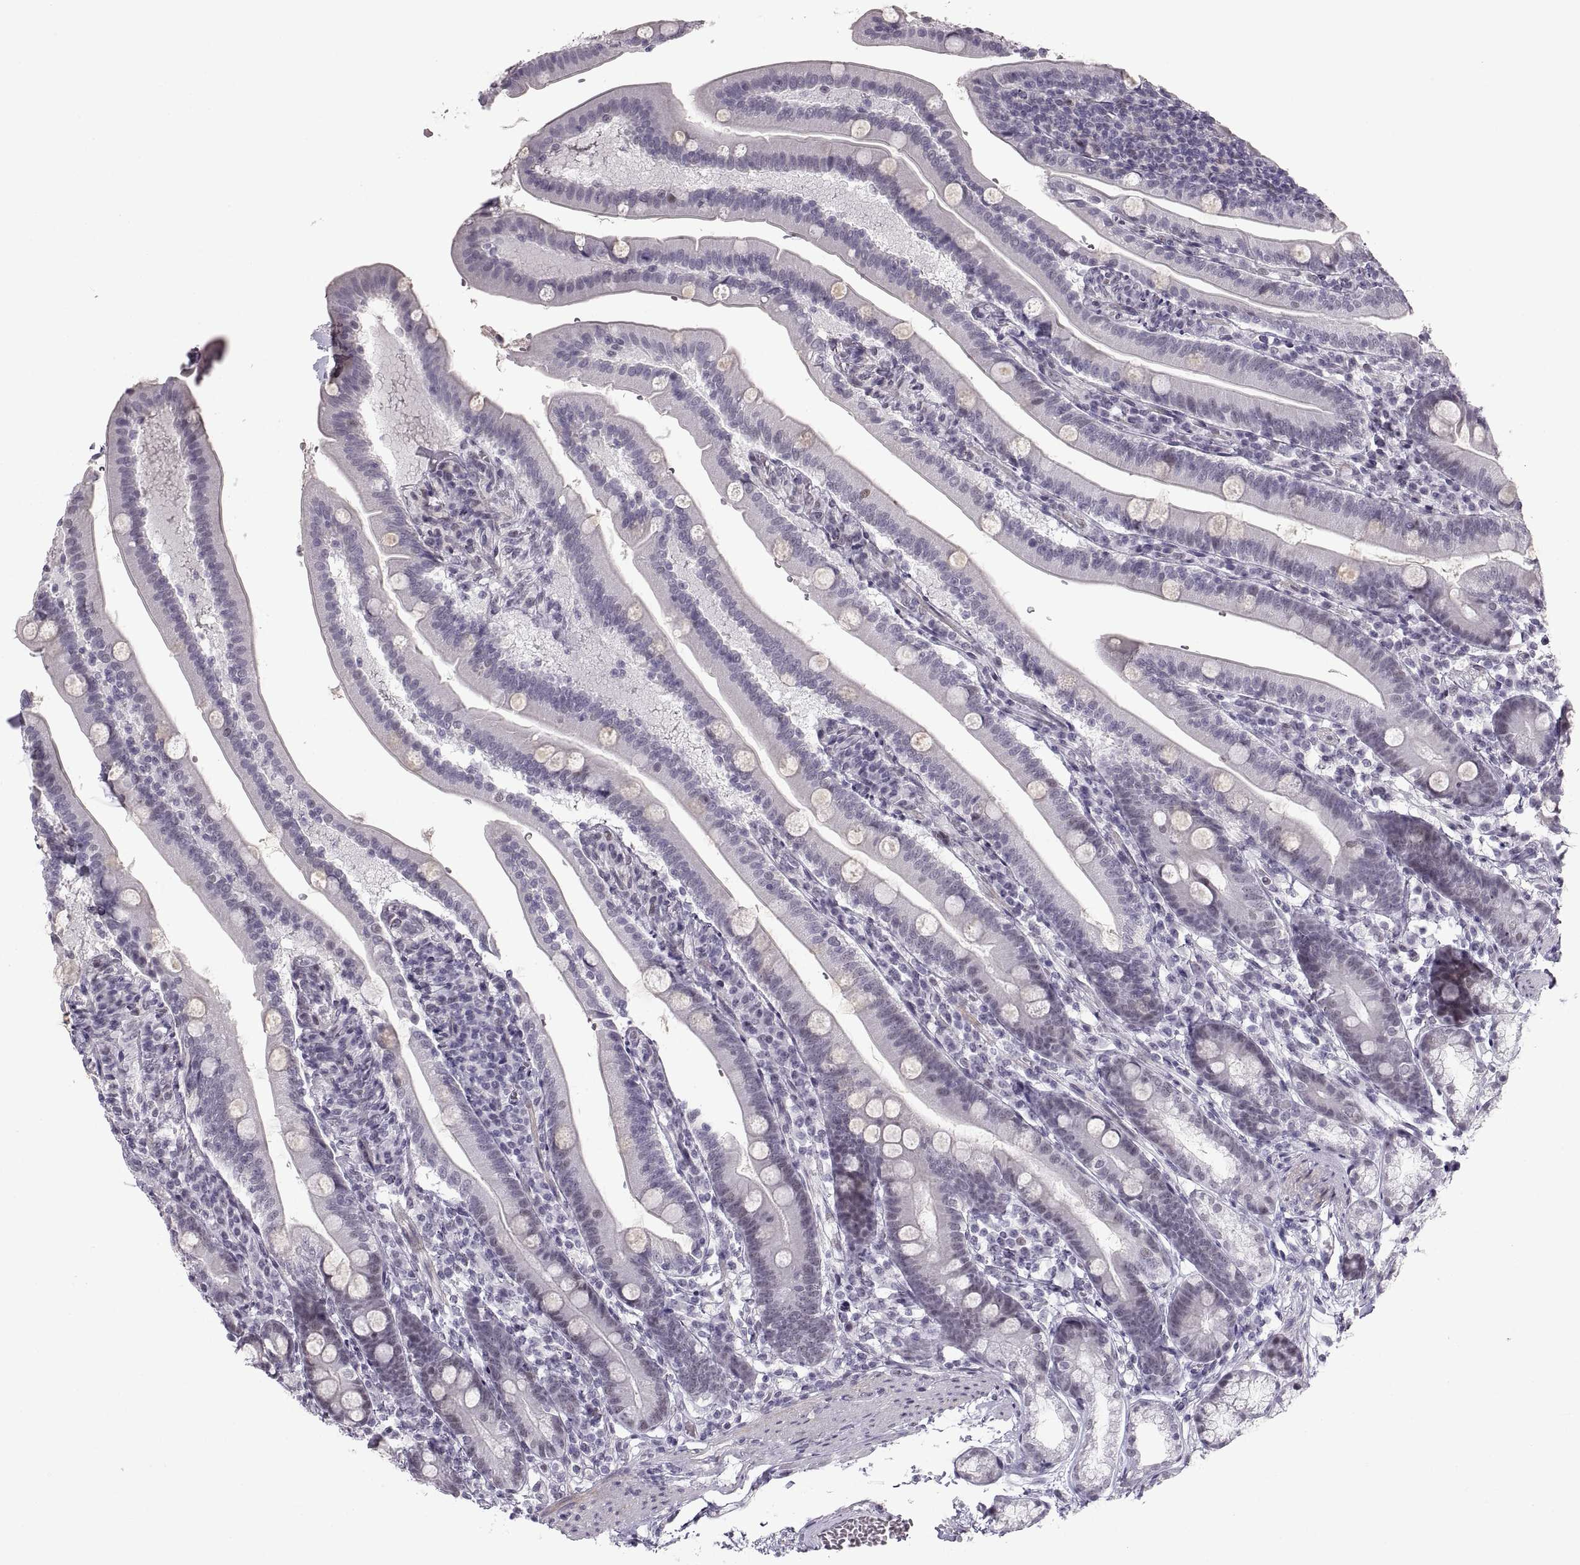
{"staining": {"intensity": "negative", "quantity": "none", "location": "none"}, "tissue": "duodenum", "cell_type": "Glandular cells", "image_type": "normal", "snomed": [{"axis": "morphology", "description": "Normal tissue, NOS"}, {"axis": "topography", "description": "Duodenum"}], "caption": "Duodenum was stained to show a protein in brown. There is no significant expression in glandular cells. (Brightfield microscopy of DAB (3,3'-diaminobenzidine) IHC at high magnification).", "gene": "NANOS3", "patient": {"sex": "female", "age": 67}}